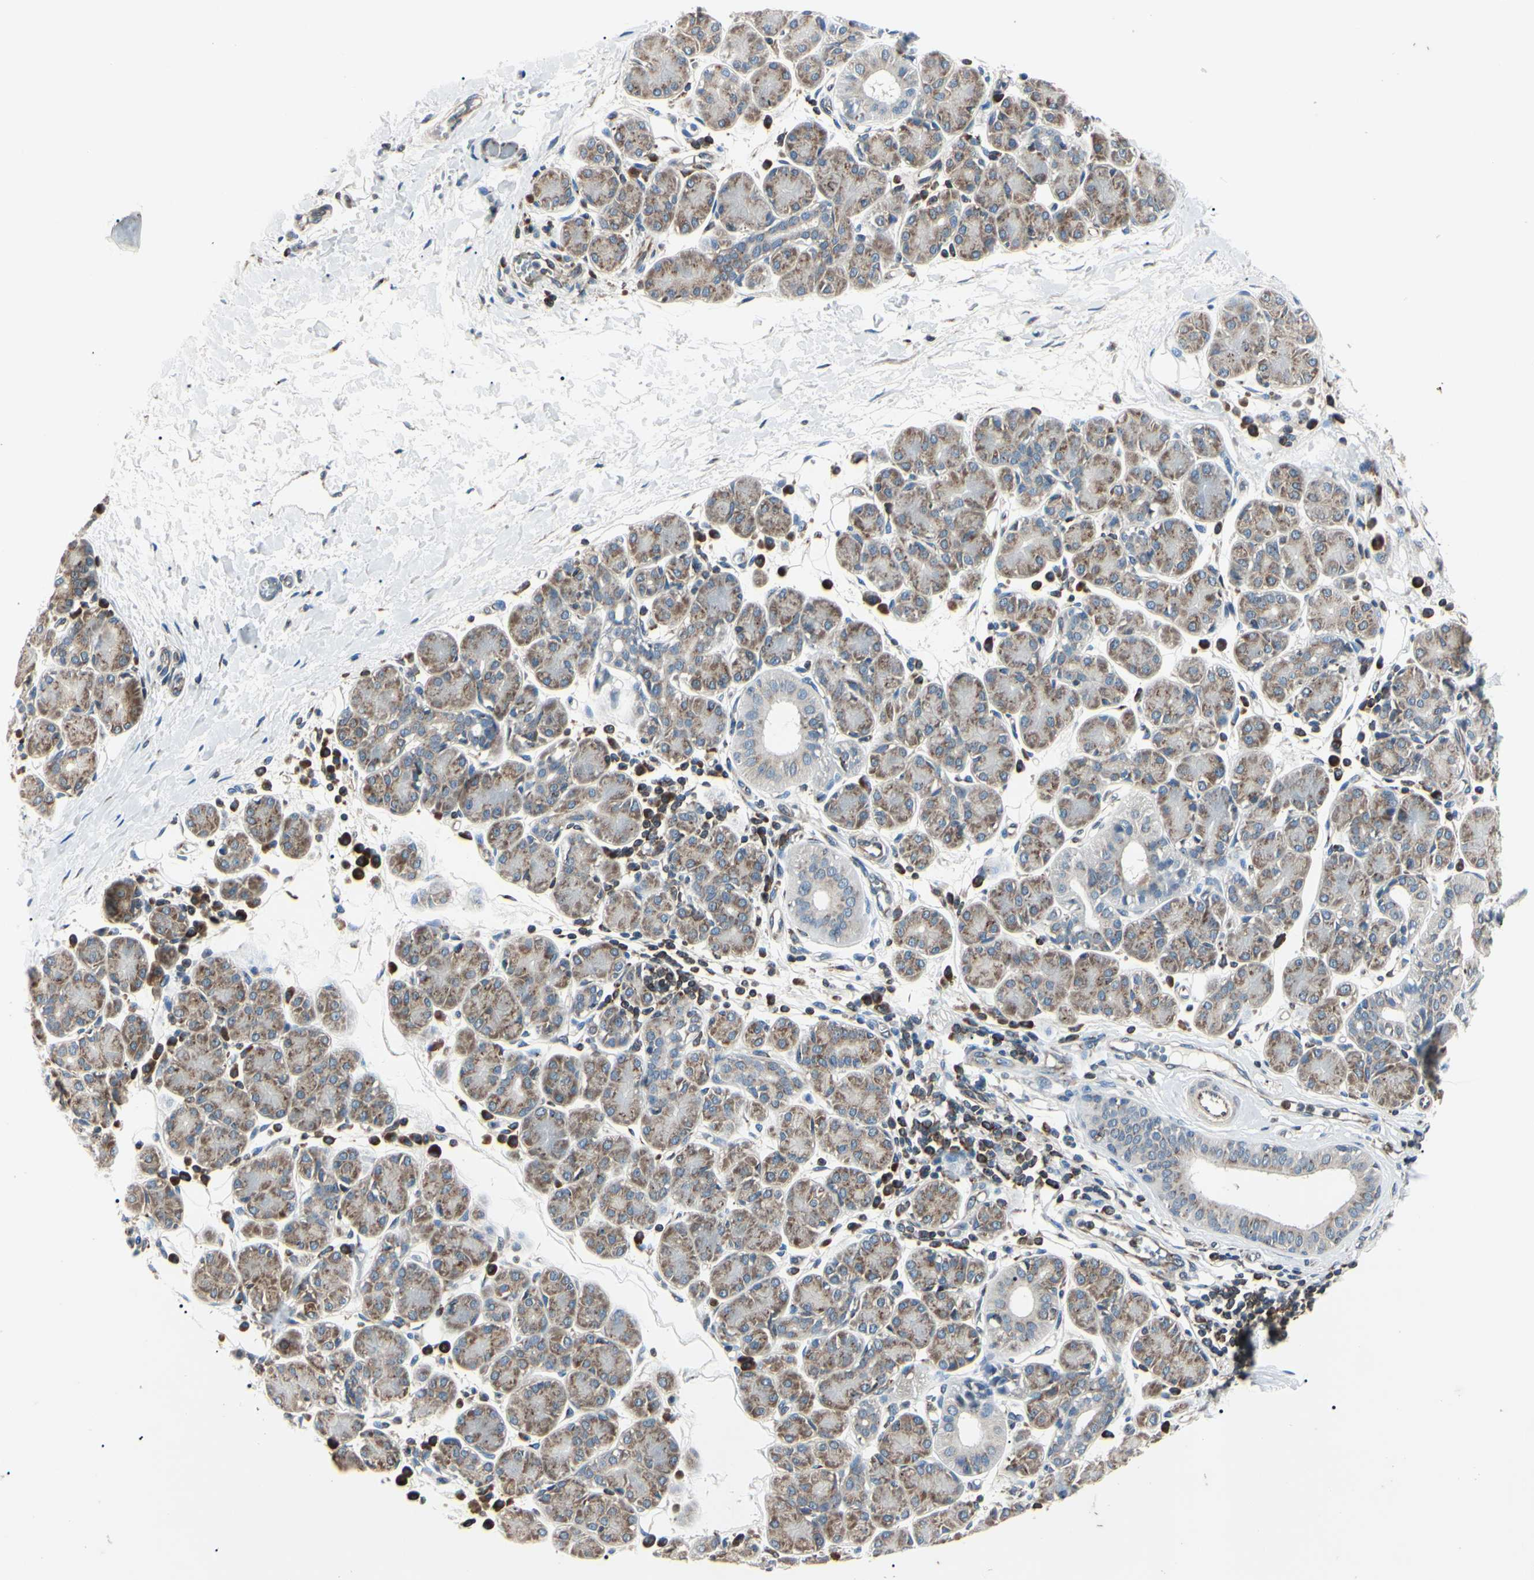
{"staining": {"intensity": "moderate", "quantity": "25%-75%", "location": "cytoplasmic/membranous"}, "tissue": "salivary gland", "cell_type": "Glandular cells", "image_type": "normal", "snomed": [{"axis": "morphology", "description": "Normal tissue, NOS"}, {"axis": "morphology", "description": "Inflammation, NOS"}, {"axis": "topography", "description": "Lymph node"}, {"axis": "topography", "description": "Salivary gland"}], "caption": "This micrograph exhibits immunohistochemistry staining of normal salivary gland, with medium moderate cytoplasmic/membranous expression in approximately 25%-75% of glandular cells.", "gene": "MAPRE1", "patient": {"sex": "male", "age": 3}}